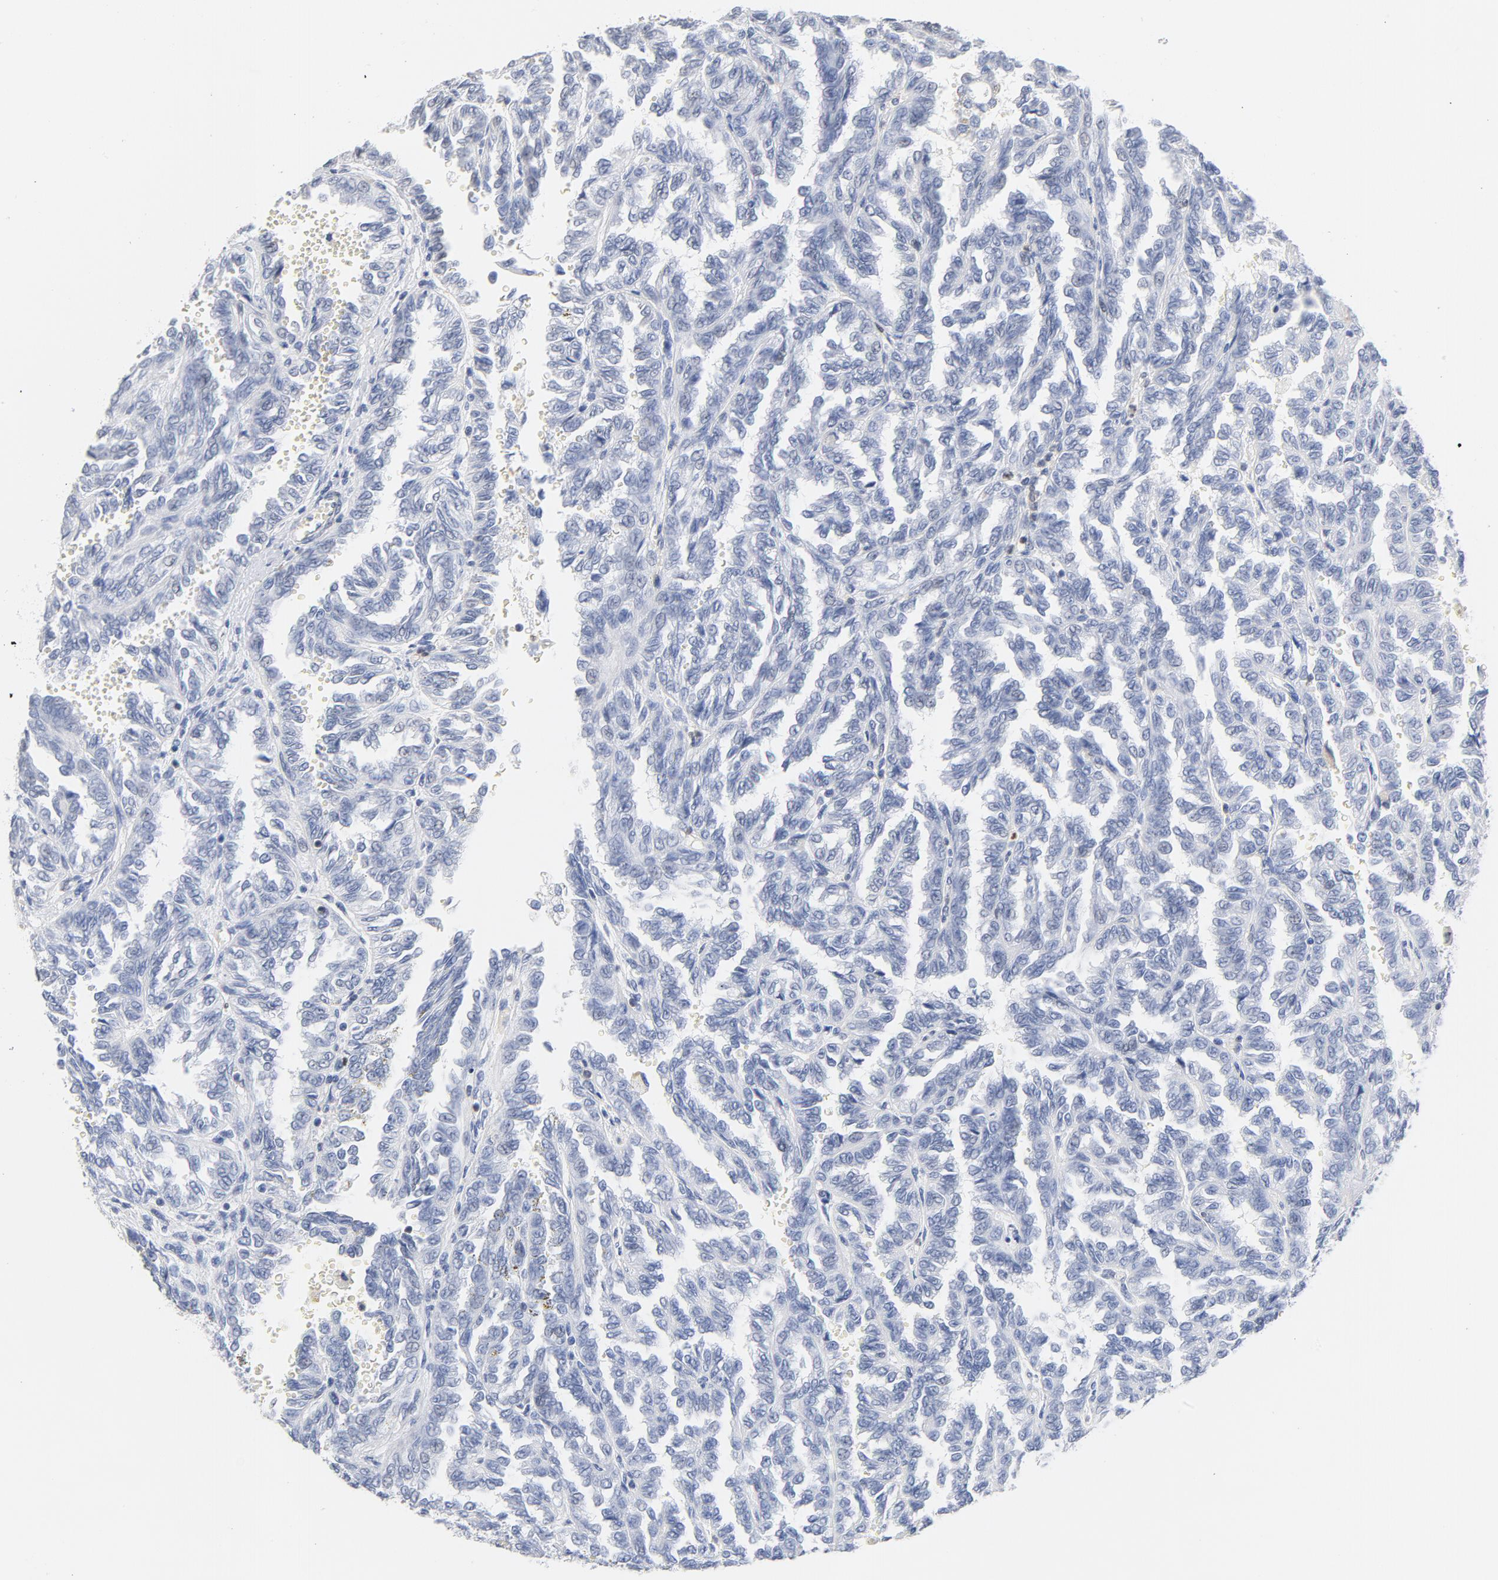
{"staining": {"intensity": "negative", "quantity": "none", "location": "none"}, "tissue": "renal cancer", "cell_type": "Tumor cells", "image_type": "cancer", "snomed": [{"axis": "morphology", "description": "Inflammation, NOS"}, {"axis": "morphology", "description": "Adenocarcinoma, NOS"}, {"axis": "topography", "description": "Kidney"}], "caption": "Histopathology image shows no protein positivity in tumor cells of renal cancer tissue. (DAB (3,3'-diaminobenzidine) immunohistochemistry visualized using brightfield microscopy, high magnification).", "gene": "CDKN1B", "patient": {"sex": "male", "age": 68}}